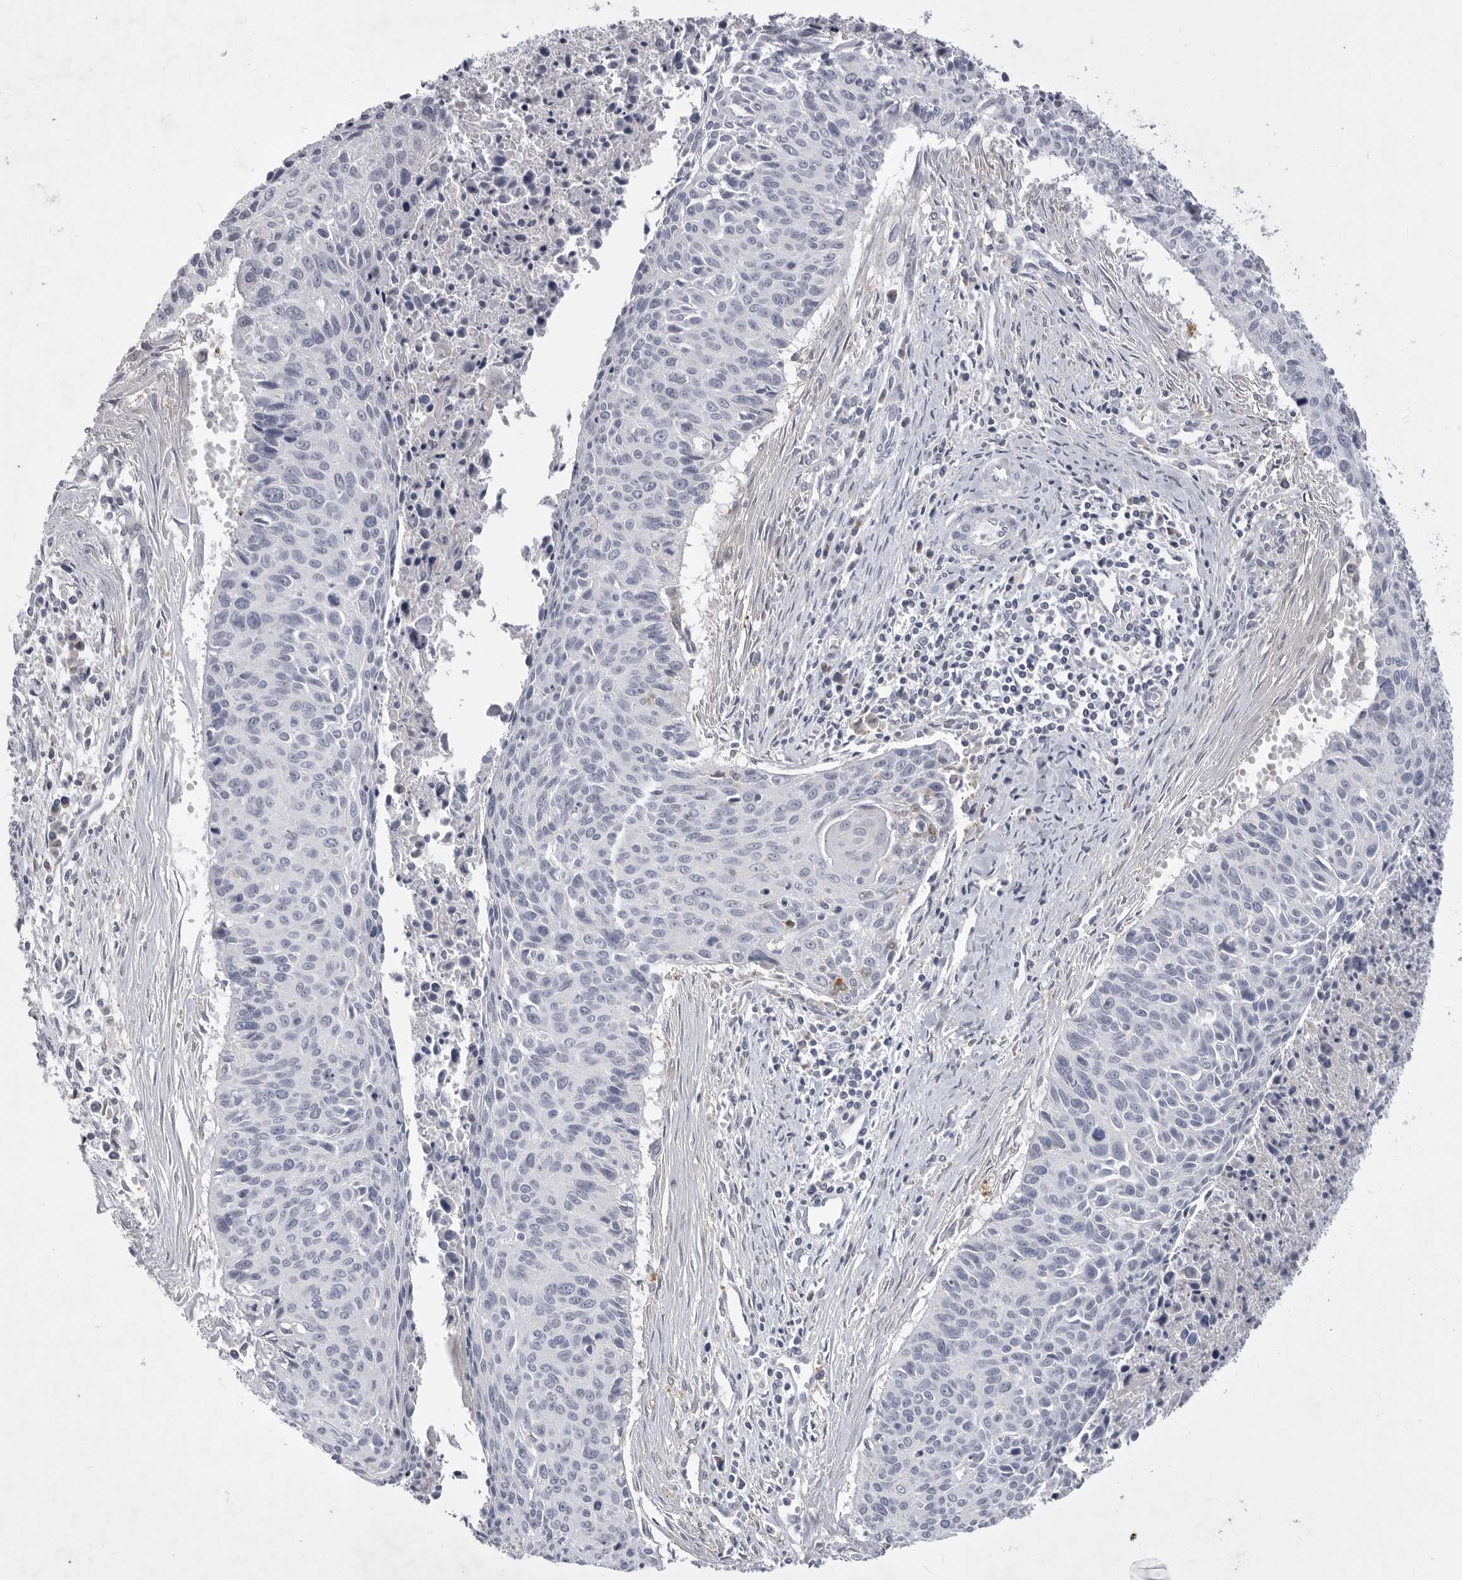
{"staining": {"intensity": "negative", "quantity": "none", "location": "none"}, "tissue": "cervical cancer", "cell_type": "Tumor cells", "image_type": "cancer", "snomed": [{"axis": "morphology", "description": "Squamous cell carcinoma, NOS"}, {"axis": "topography", "description": "Cervix"}], "caption": "A high-resolution micrograph shows IHC staining of squamous cell carcinoma (cervical), which displays no significant staining in tumor cells.", "gene": "SIGLEC10", "patient": {"sex": "female", "age": 55}}